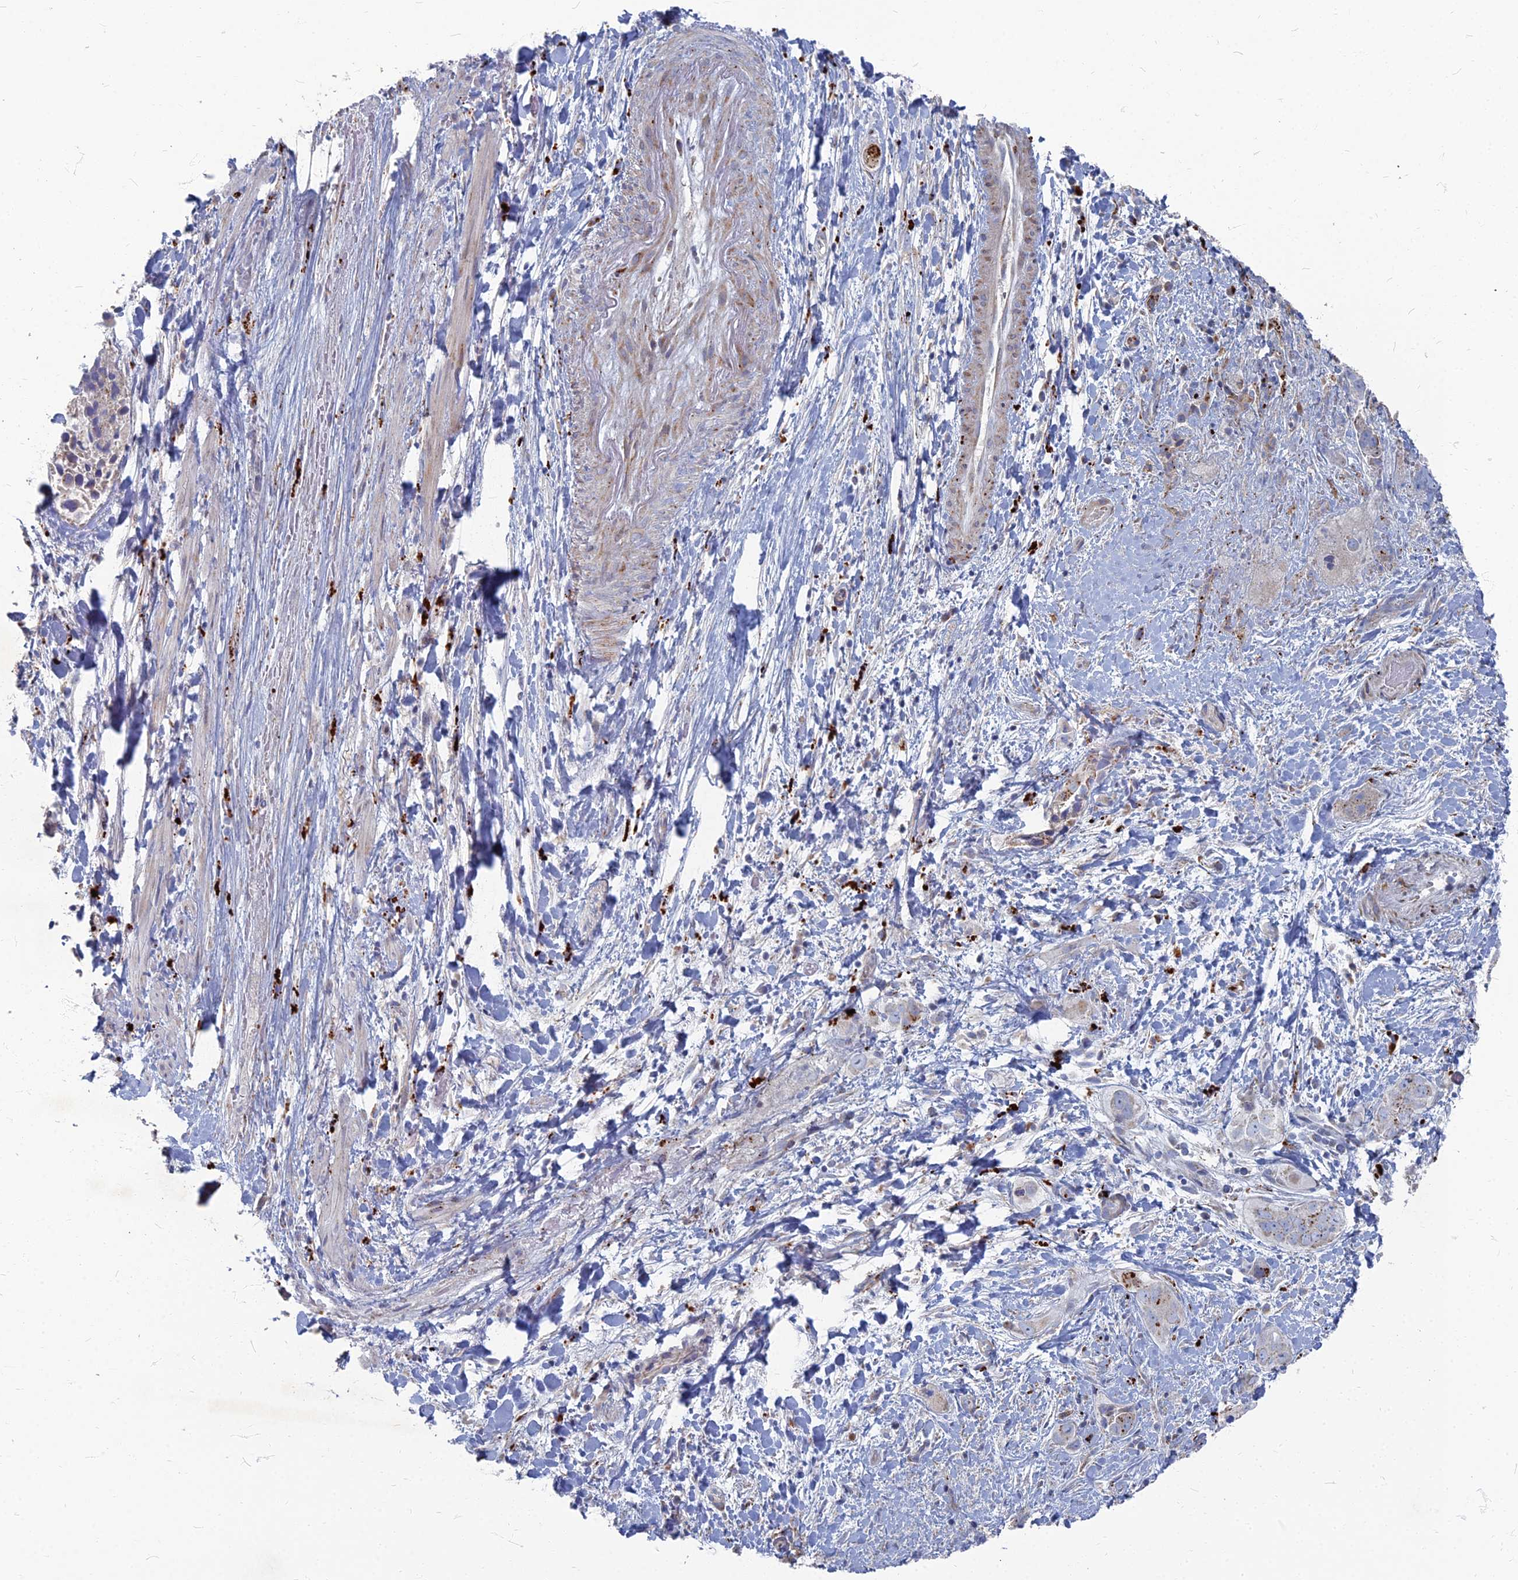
{"staining": {"intensity": "moderate", "quantity": "<25%", "location": "cytoplasmic/membranous"}, "tissue": "liver cancer", "cell_type": "Tumor cells", "image_type": "cancer", "snomed": [{"axis": "morphology", "description": "Cholangiocarcinoma"}, {"axis": "topography", "description": "Liver"}], "caption": "Immunohistochemistry (IHC) of cholangiocarcinoma (liver) shows low levels of moderate cytoplasmic/membranous positivity in about <25% of tumor cells.", "gene": "TMEM128", "patient": {"sex": "female", "age": 52}}